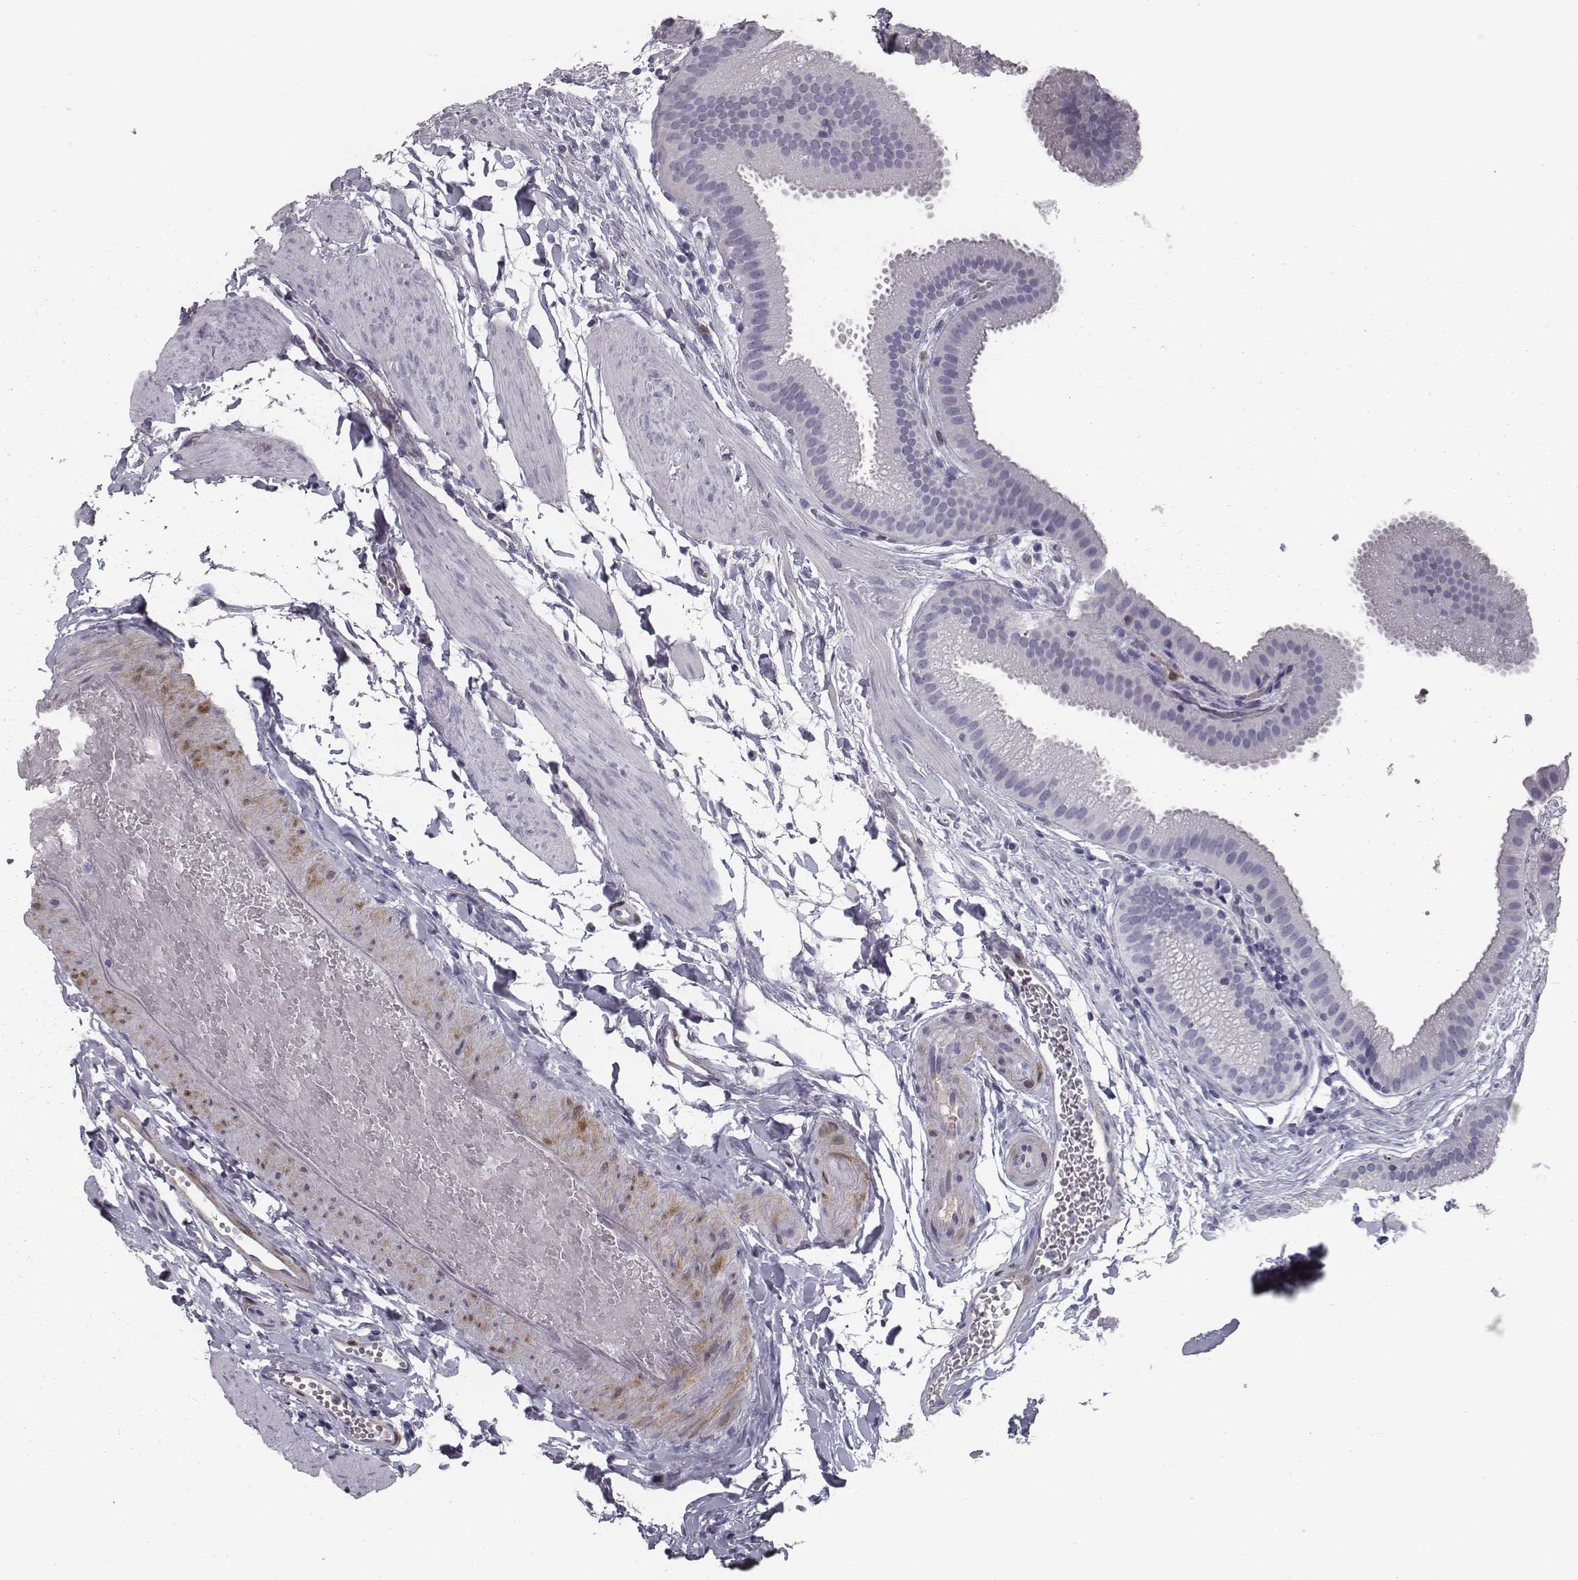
{"staining": {"intensity": "negative", "quantity": "none", "location": "none"}, "tissue": "gallbladder", "cell_type": "Glandular cells", "image_type": "normal", "snomed": [{"axis": "morphology", "description": "Normal tissue, NOS"}, {"axis": "topography", "description": "Gallbladder"}], "caption": "Protein analysis of unremarkable gallbladder demonstrates no significant positivity in glandular cells.", "gene": "ISYNA1", "patient": {"sex": "female", "age": 63}}